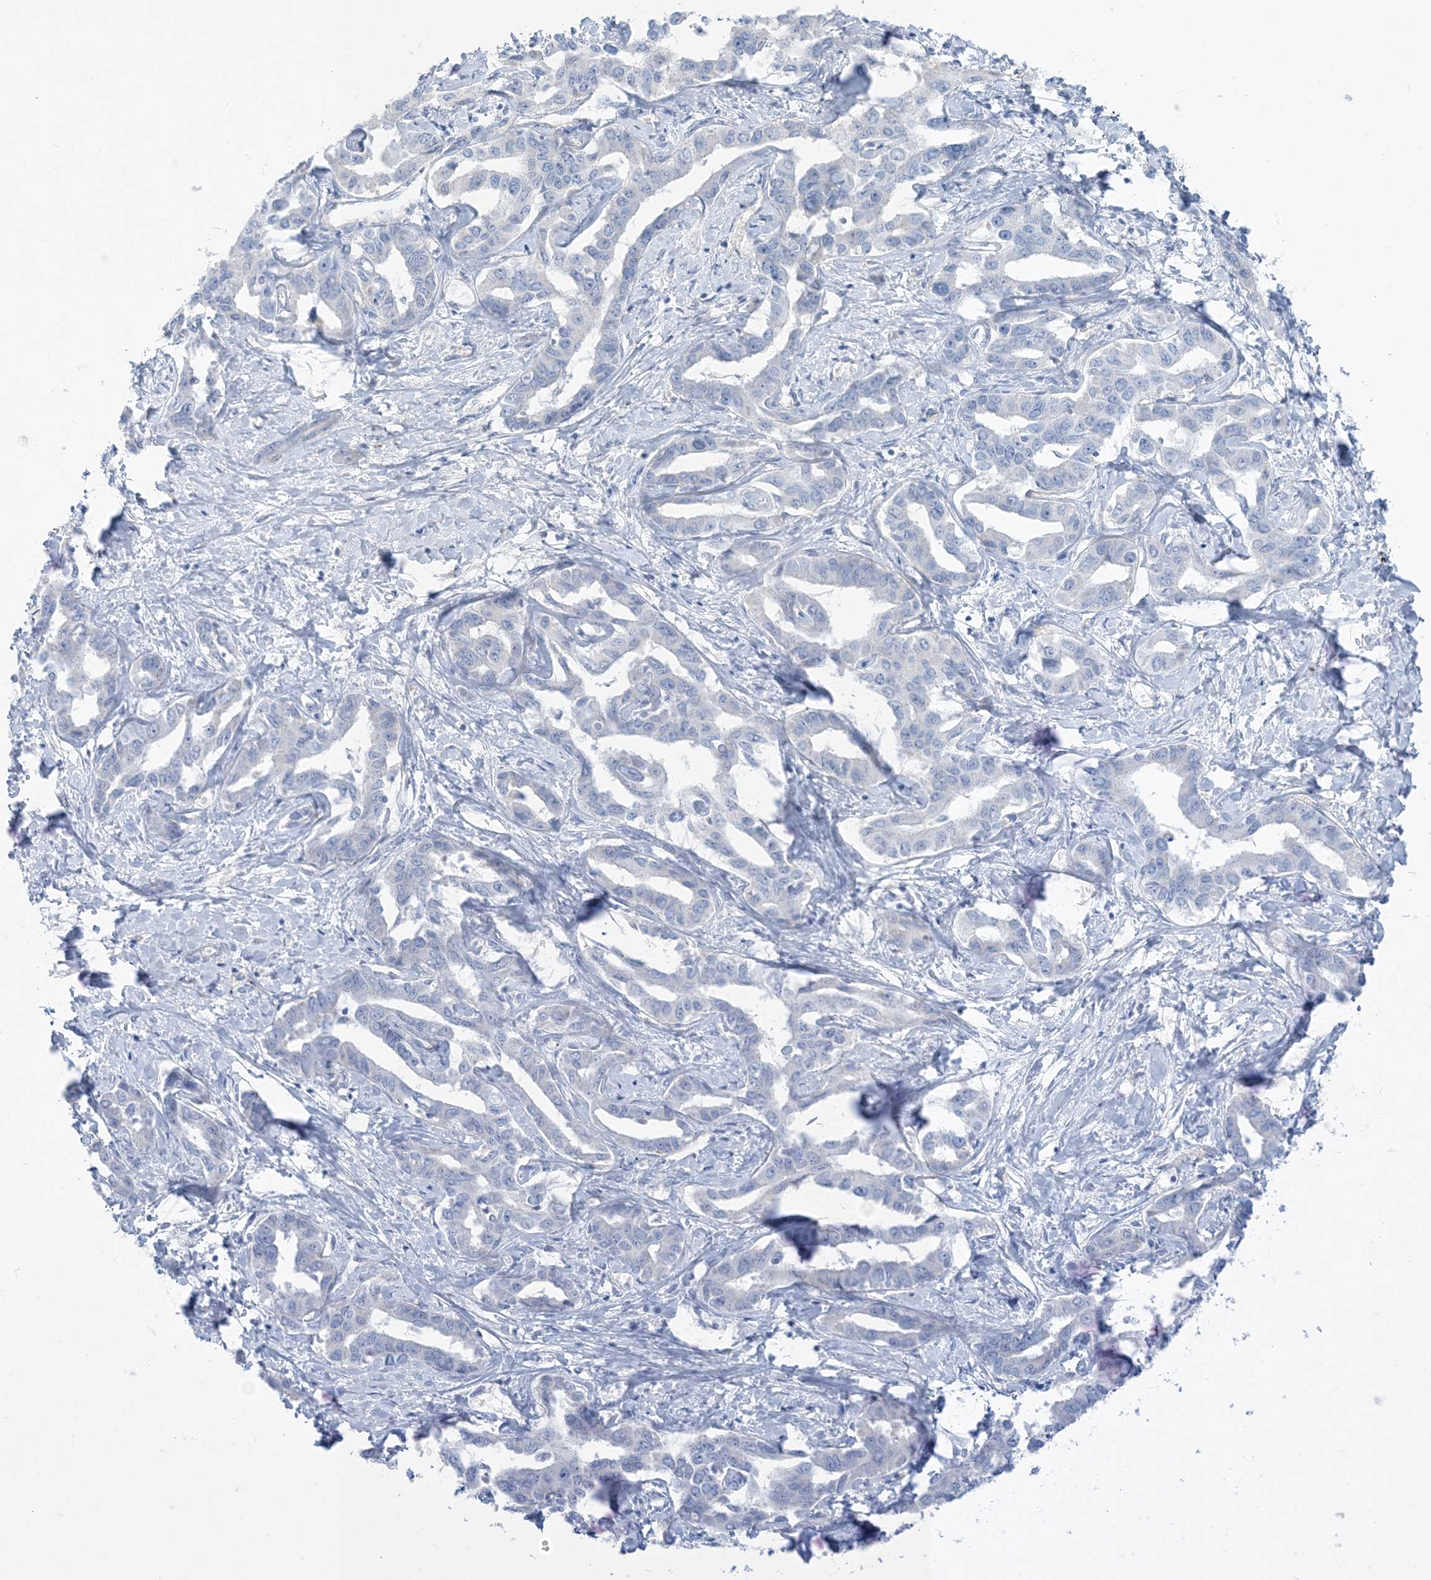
{"staining": {"intensity": "negative", "quantity": "none", "location": "none"}, "tissue": "liver cancer", "cell_type": "Tumor cells", "image_type": "cancer", "snomed": [{"axis": "morphology", "description": "Cholangiocarcinoma"}, {"axis": "topography", "description": "Liver"}], "caption": "High magnification brightfield microscopy of liver cholangiocarcinoma stained with DAB (3,3'-diaminobenzidine) (brown) and counterstained with hematoxylin (blue): tumor cells show no significant staining.", "gene": "XIRP2", "patient": {"sex": "male", "age": 59}}